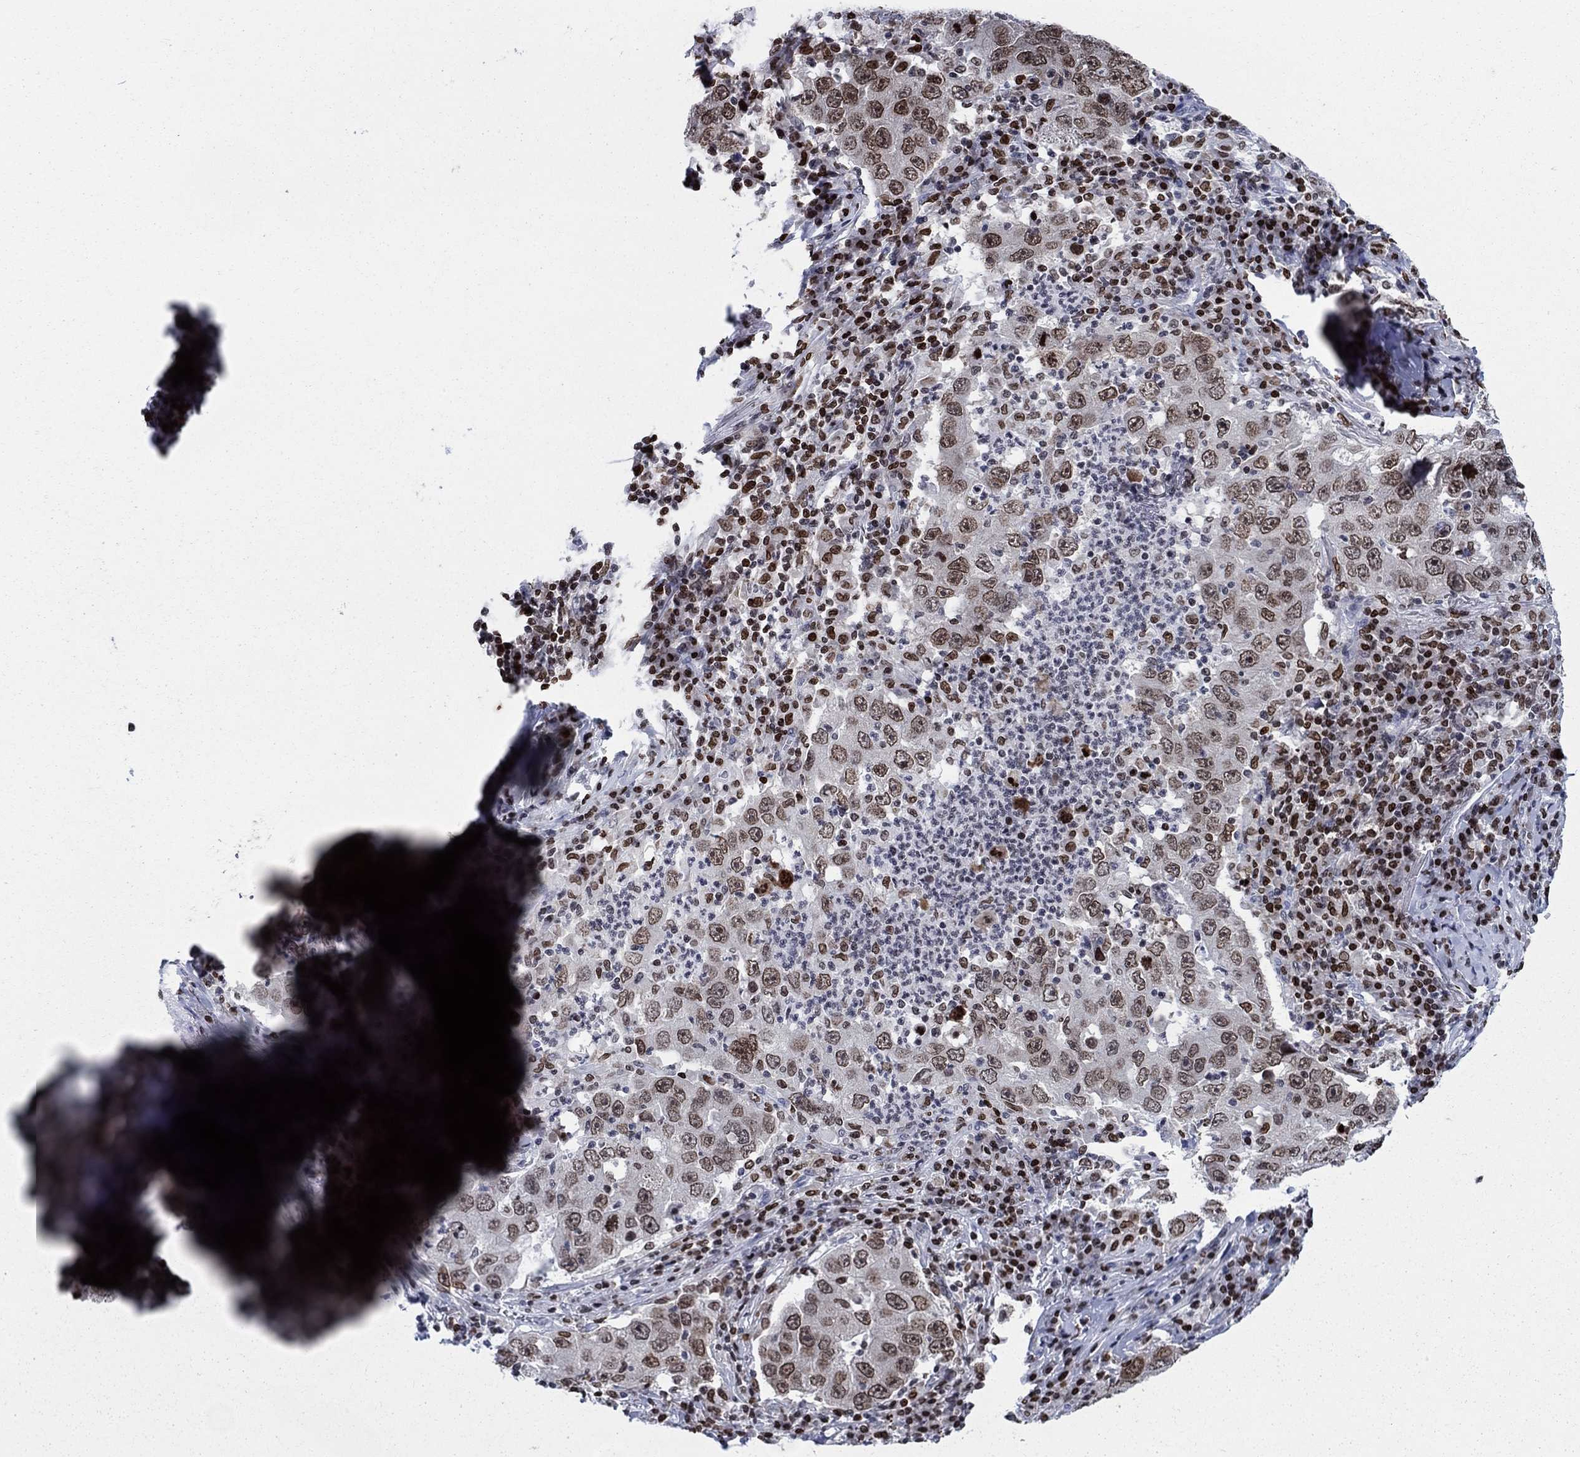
{"staining": {"intensity": "weak", "quantity": ">75%", "location": "nuclear"}, "tissue": "lung cancer", "cell_type": "Tumor cells", "image_type": "cancer", "snomed": [{"axis": "morphology", "description": "Adenocarcinoma, NOS"}, {"axis": "topography", "description": "Lung"}], "caption": "The micrograph reveals staining of lung cancer (adenocarcinoma), revealing weak nuclear protein positivity (brown color) within tumor cells. Nuclei are stained in blue.", "gene": "HMGA1", "patient": {"sex": "male", "age": 73}}